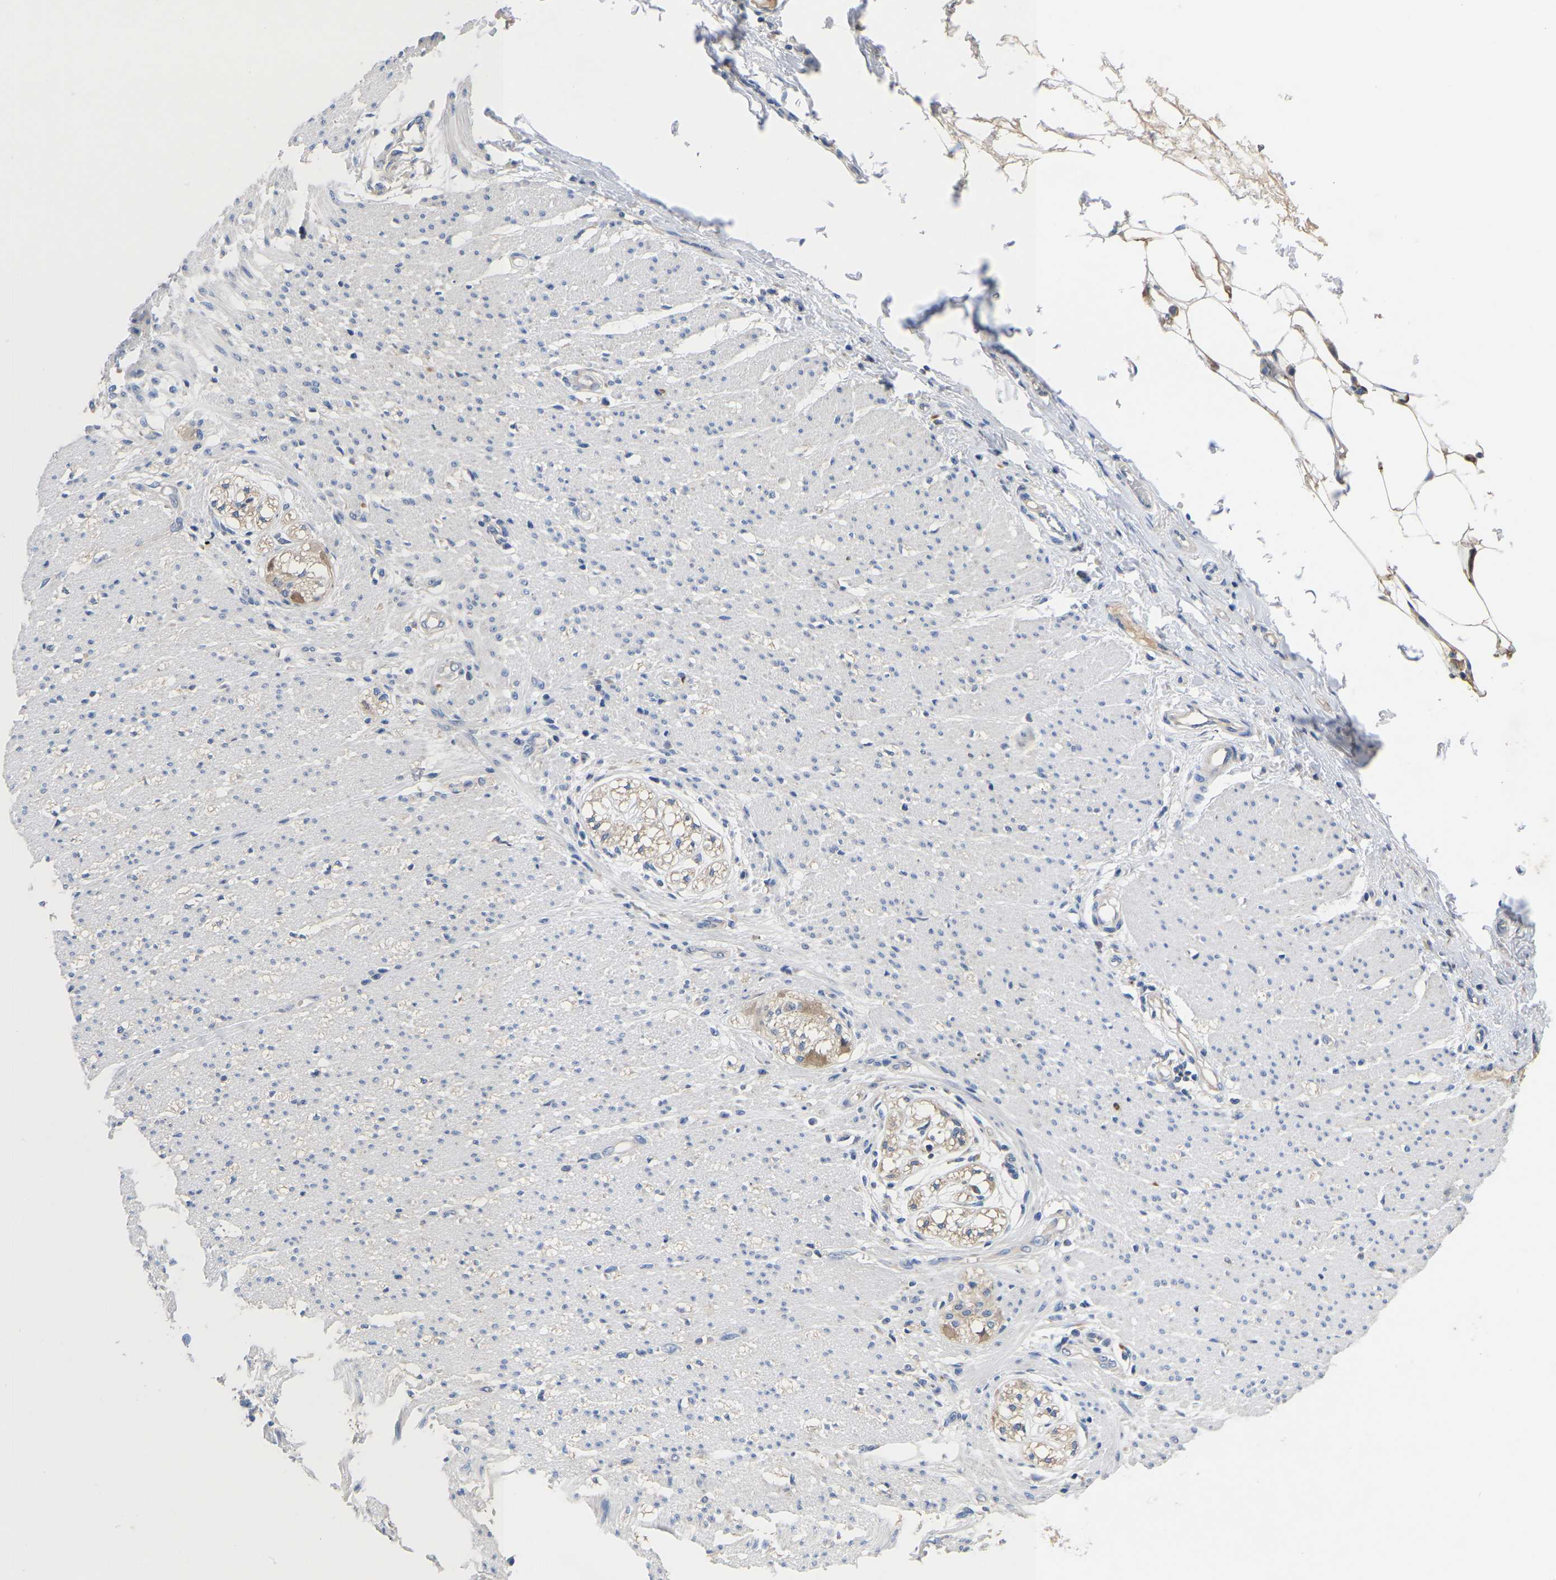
{"staining": {"intensity": "negative", "quantity": "none", "location": "none"}, "tissue": "smooth muscle", "cell_type": "Smooth muscle cells", "image_type": "normal", "snomed": [{"axis": "morphology", "description": "Normal tissue, NOS"}, {"axis": "morphology", "description": "Adenocarcinoma, NOS"}, {"axis": "topography", "description": "Colon"}, {"axis": "topography", "description": "Peripheral nerve tissue"}], "caption": "This is a image of immunohistochemistry staining of unremarkable smooth muscle, which shows no staining in smooth muscle cells.", "gene": "ABCA10", "patient": {"sex": "male", "age": 14}}